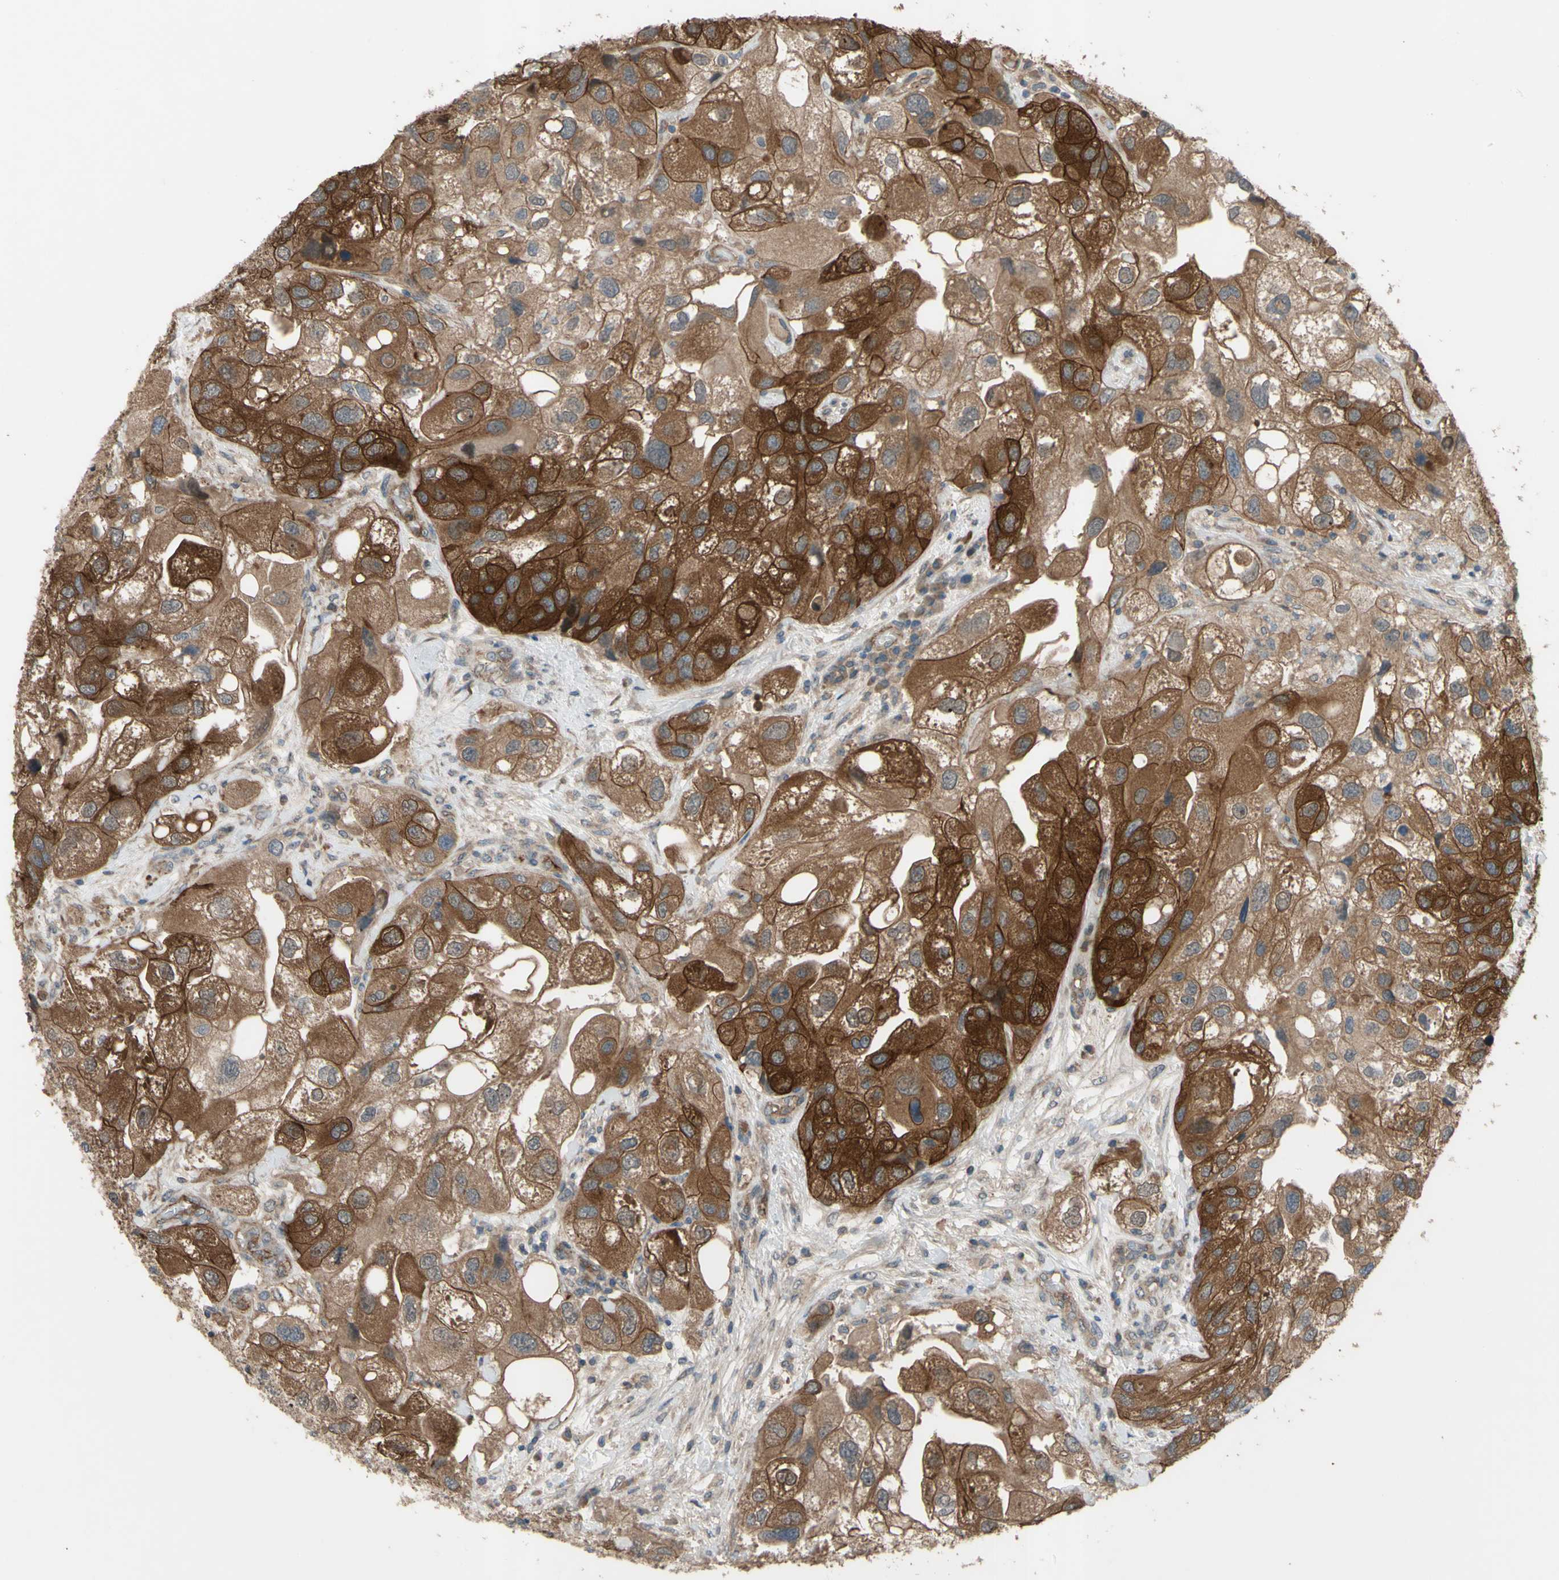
{"staining": {"intensity": "strong", "quantity": ">75%", "location": "cytoplasmic/membranous"}, "tissue": "urothelial cancer", "cell_type": "Tumor cells", "image_type": "cancer", "snomed": [{"axis": "morphology", "description": "Urothelial carcinoma, High grade"}, {"axis": "topography", "description": "Urinary bladder"}], "caption": "Immunohistochemistry (IHC) histopathology image of urothelial cancer stained for a protein (brown), which exhibits high levels of strong cytoplasmic/membranous staining in about >75% of tumor cells.", "gene": "SHROOM4", "patient": {"sex": "female", "age": 64}}